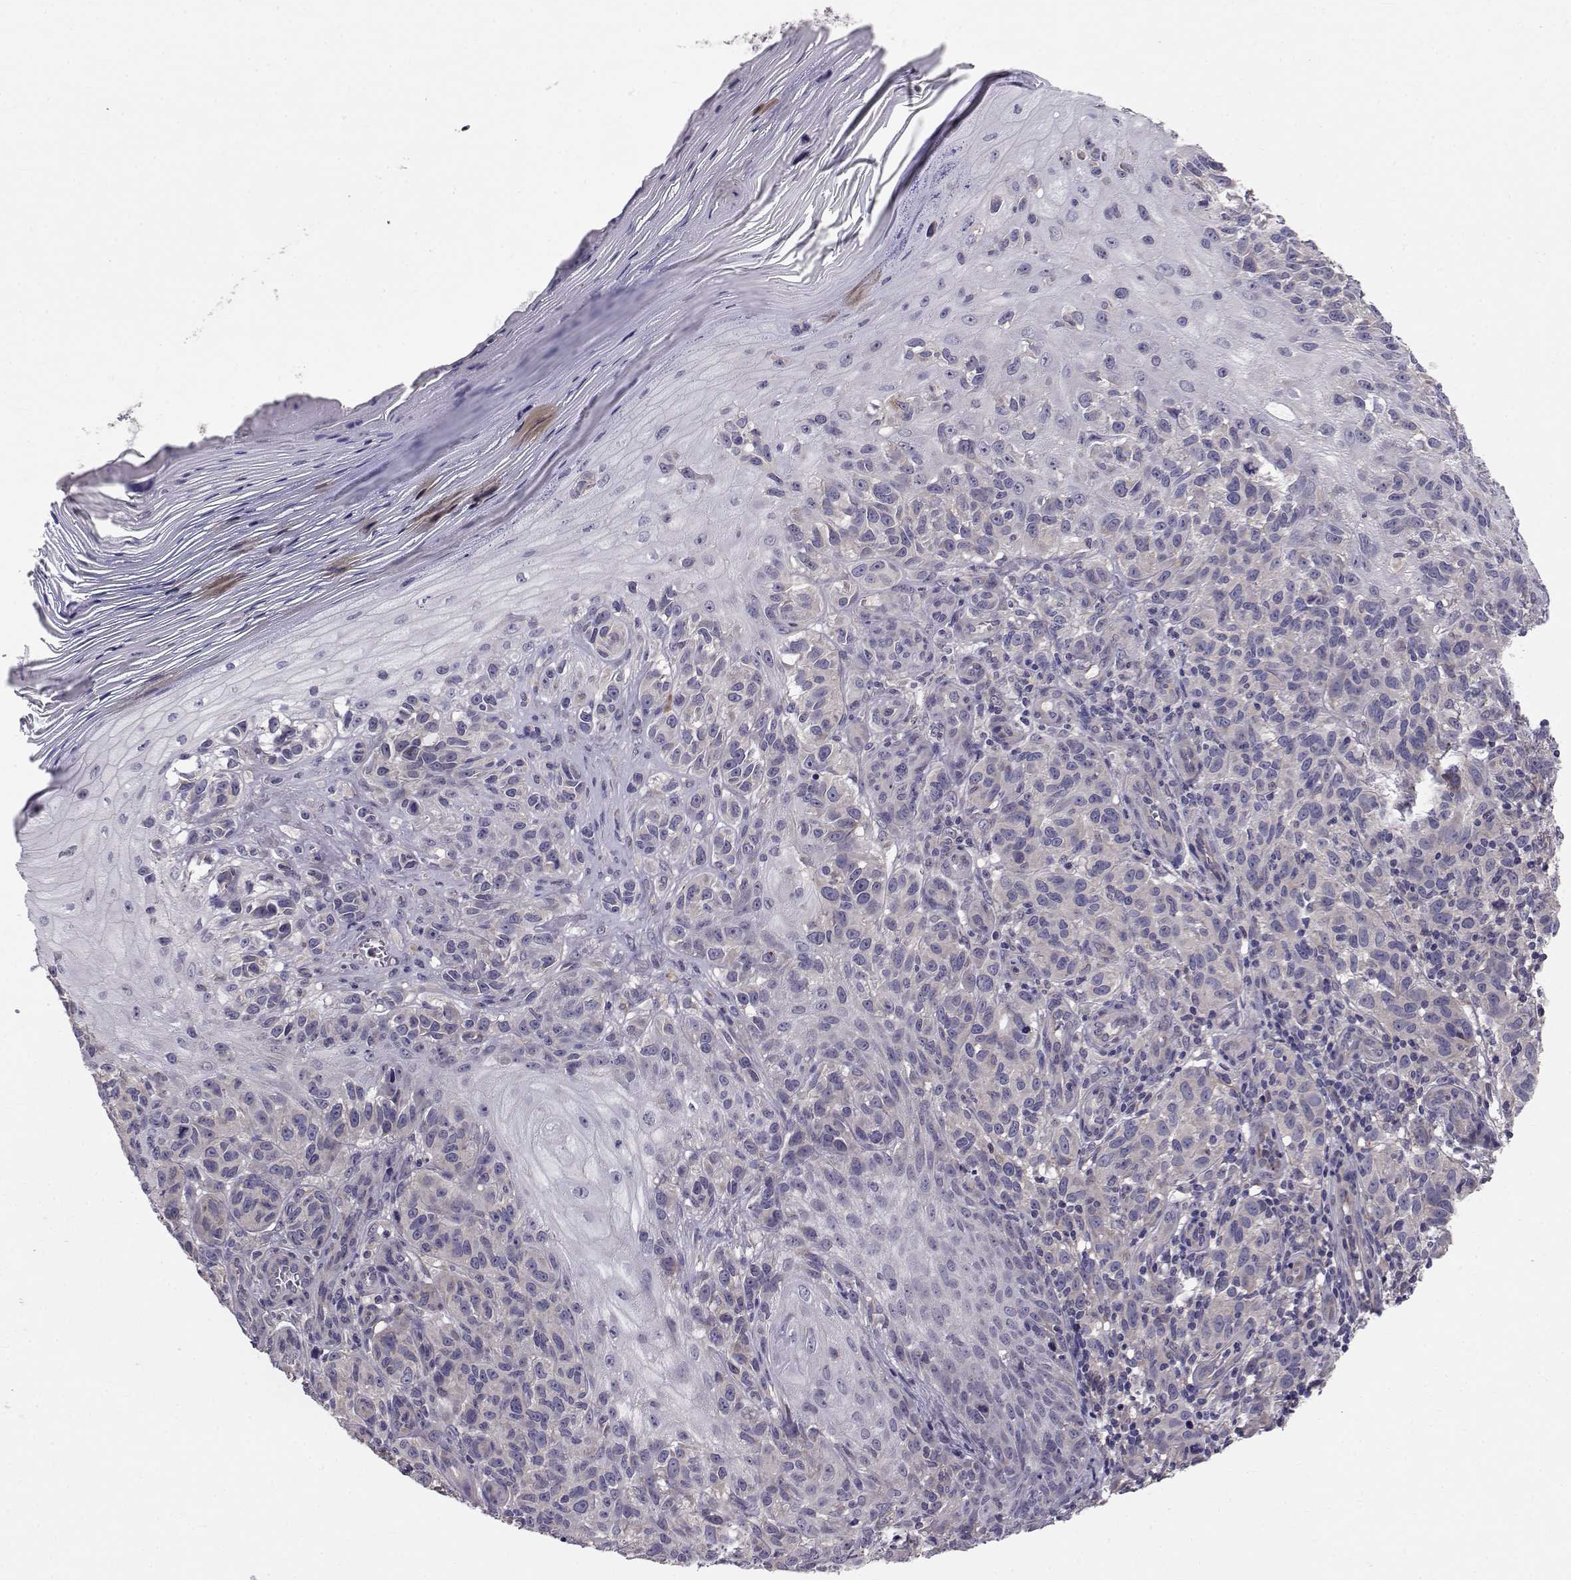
{"staining": {"intensity": "negative", "quantity": "none", "location": "none"}, "tissue": "melanoma", "cell_type": "Tumor cells", "image_type": "cancer", "snomed": [{"axis": "morphology", "description": "Malignant melanoma, NOS"}, {"axis": "topography", "description": "Skin"}], "caption": "DAB immunohistochemical staining of malignant melanoma shows no significant staining in tumor cells.", "gene": "PEX5L", "patient": {"sex": "female", "age": 53}}